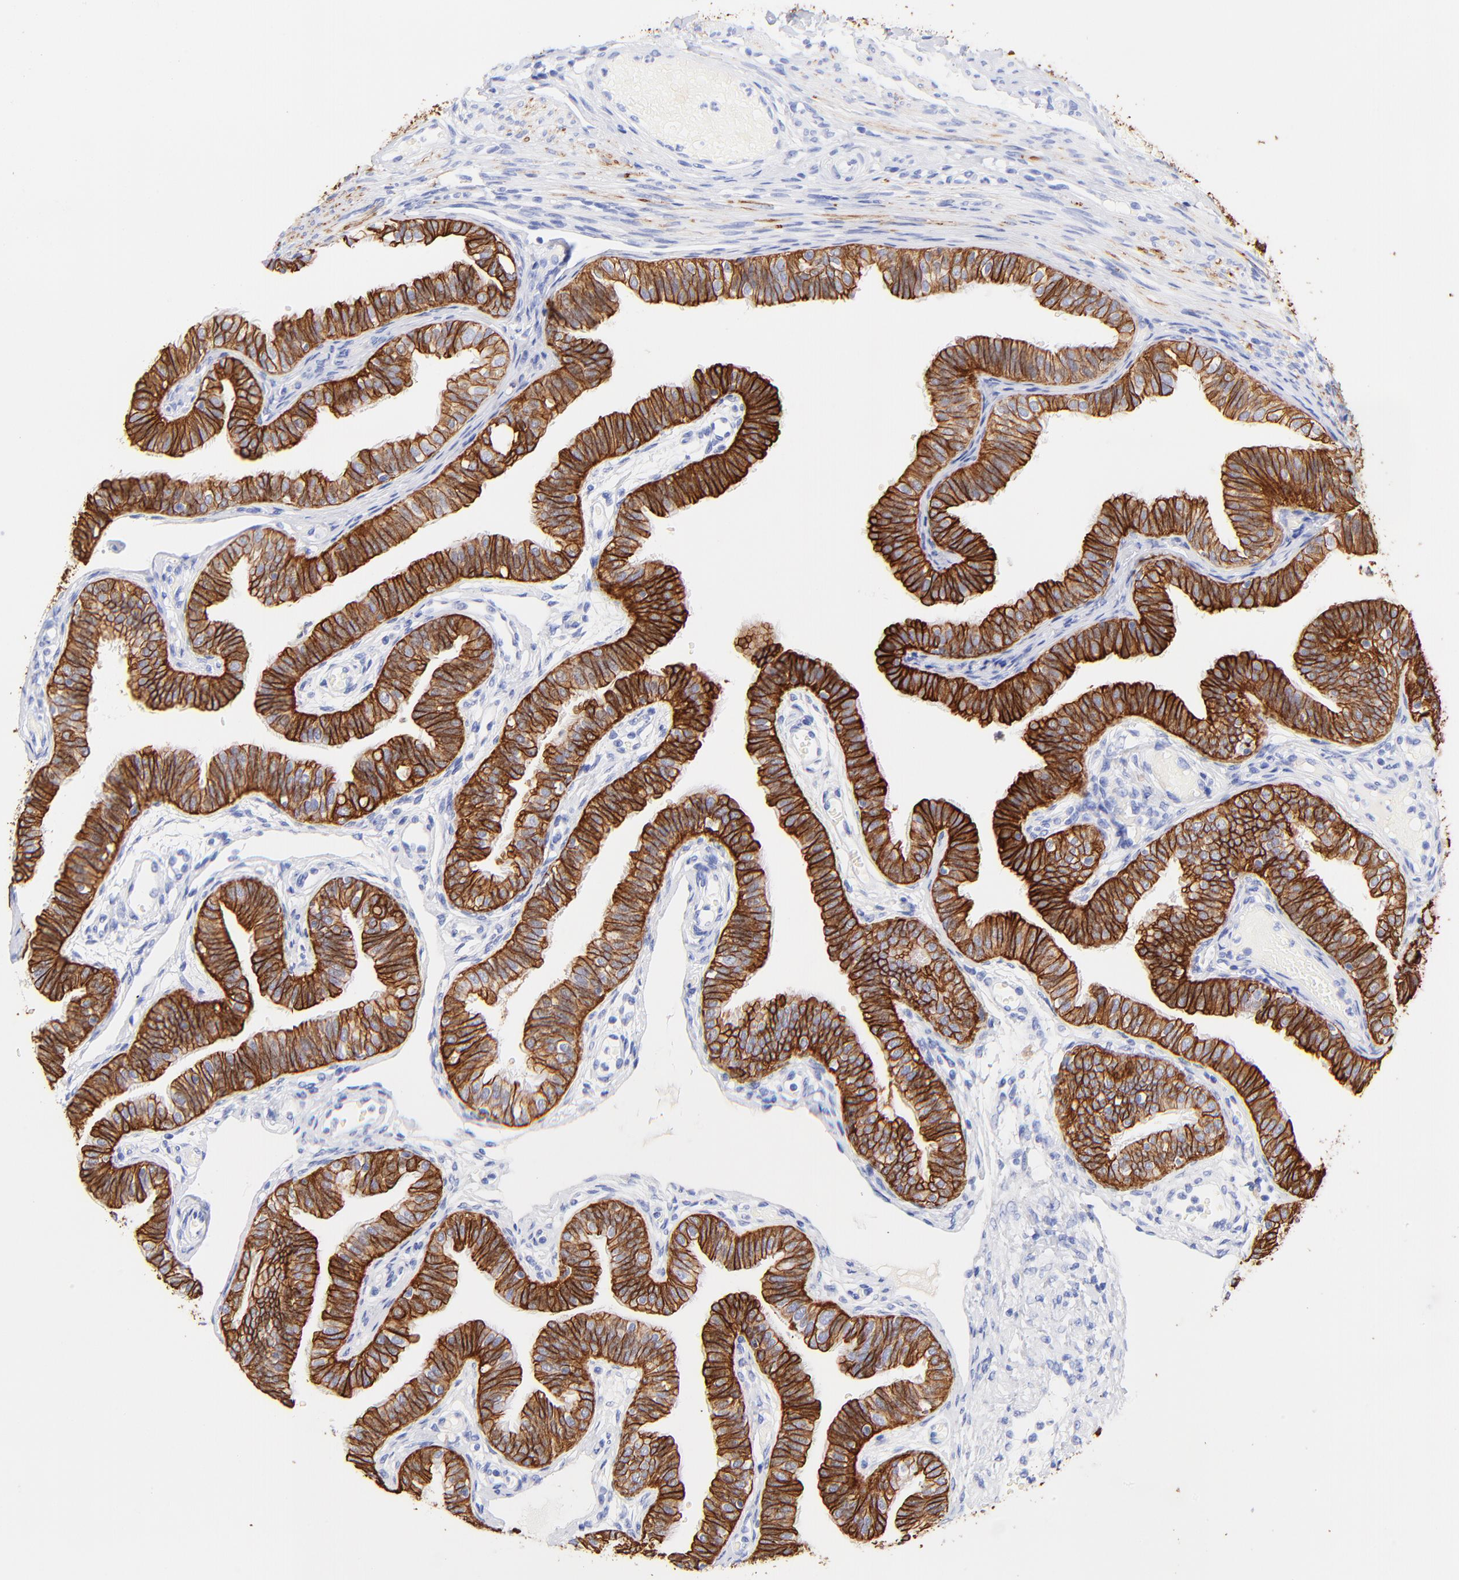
{"staining": {"intensity": "strong", "quantity": ">75%", "location": "cytoplasmic/membranous"}, "tissue": "fallopian tube", "cell_type": "Glandular cells", "image_type": "normal", "snomed": [{"axis": "morphology", "description": "Normal tissue, NOS"}, {"axis": "morphology", "description": "Dermoid, NOS"}, {"axis": "topography", "description": "Fallopian tube"}], "caption": "This photomicrograph shows immunohistochemistry staining of normal fallopian tube, with high strong cytoplasmic/membranous expression in approximately >75% of glandular cells.", "gene": "KRT19", "patient": {"sex": "female", "age": 33}}